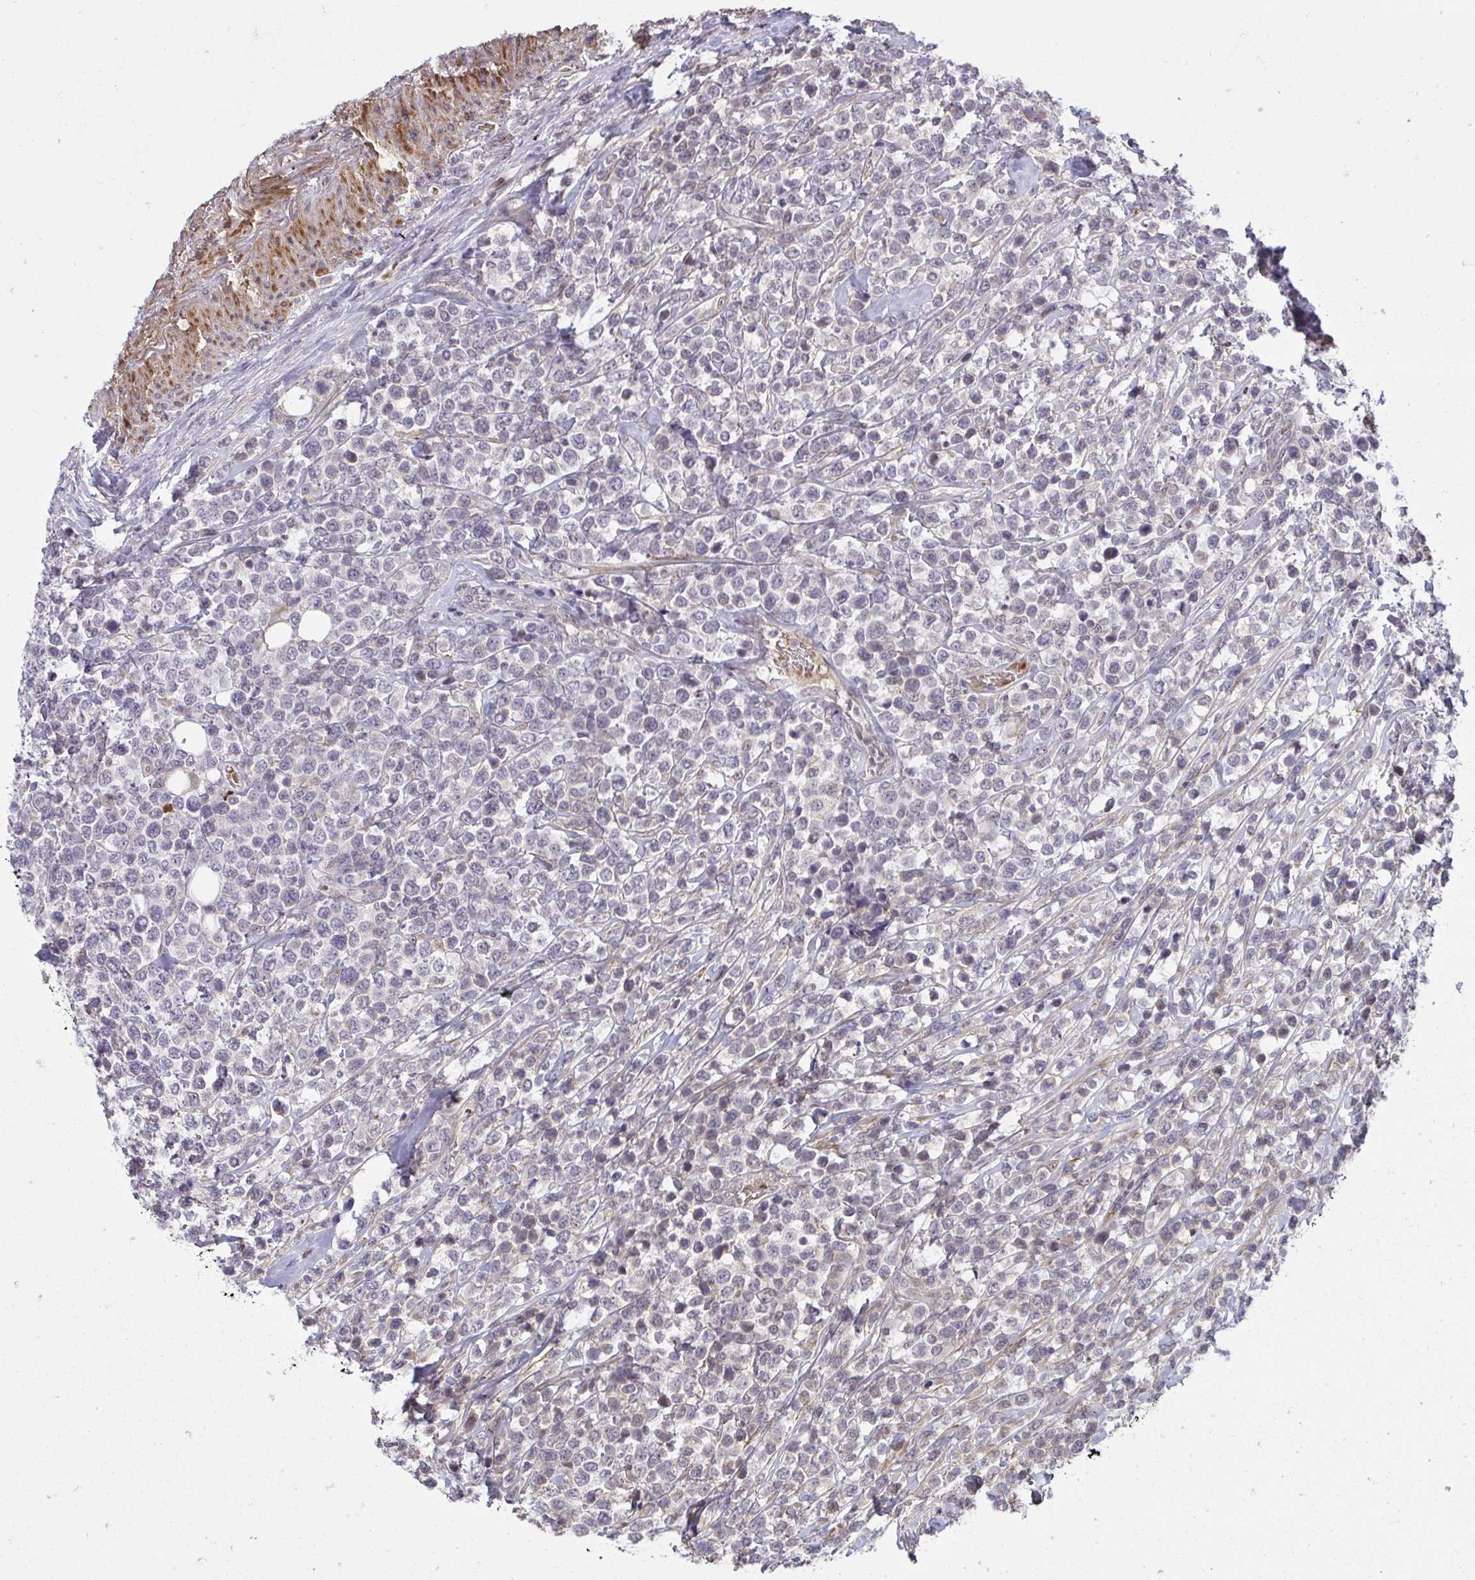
{"staining": {"intensity": "negative", "quantity": "none", "location": "none"}, "tissue": "lymphoma", "cell_type": "Tumor cells", "image_type": "cancer", "snomed": [{"axis": "morphology", "description": "Malignant lymphoma, non-Hodgkin's type, High grade"}, {"axis": "topography", "description": "Soft tissue"}], "caption": "There is no significant positivity in tumor cells of lymphoma.", "gene": "ZSCAN9", "patient": {"sex": "female", "age": 56}}